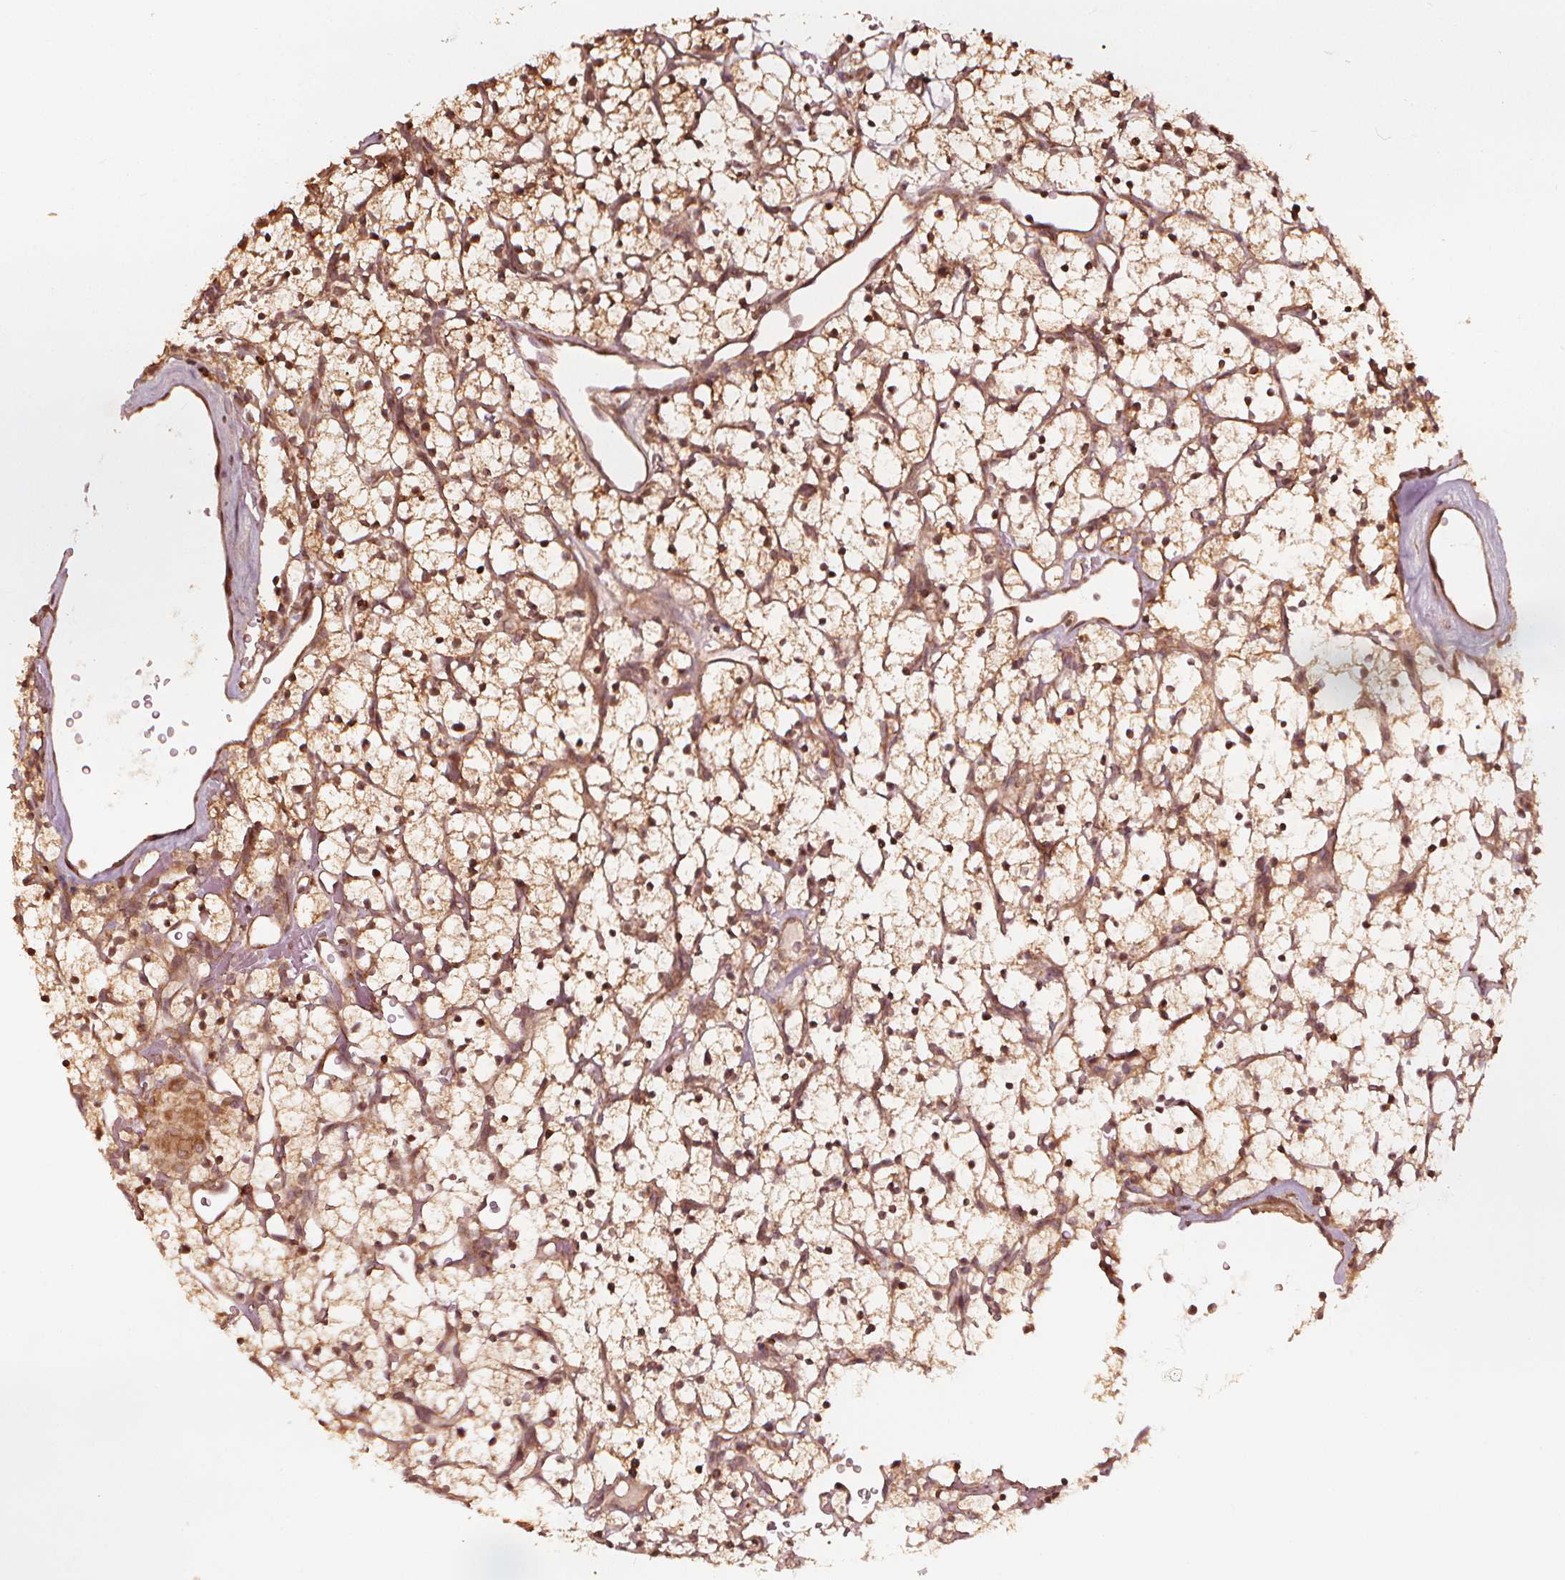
{"staining": {"intensity": "moderate", "quantity": ">75%", "location": "cytoplasmic/membranous,nuclear"}, "tissue": "renal cancer", "cell_type": "Tumor cells", "image_type": "cancer", "snomed": [{"axis": "morphology", "description": "Adenocarcinoma, NOS"}, {"axis": "topography", "description": "Kidney"}], "caption": "Renal cancer stained with immunohistochemistry reveals moderate cytoplasmic/membranous and nuclear expression in about >75% of tumor cells.", "gene": "NPC1", "patient": {"sex": "female", "age": 64}}